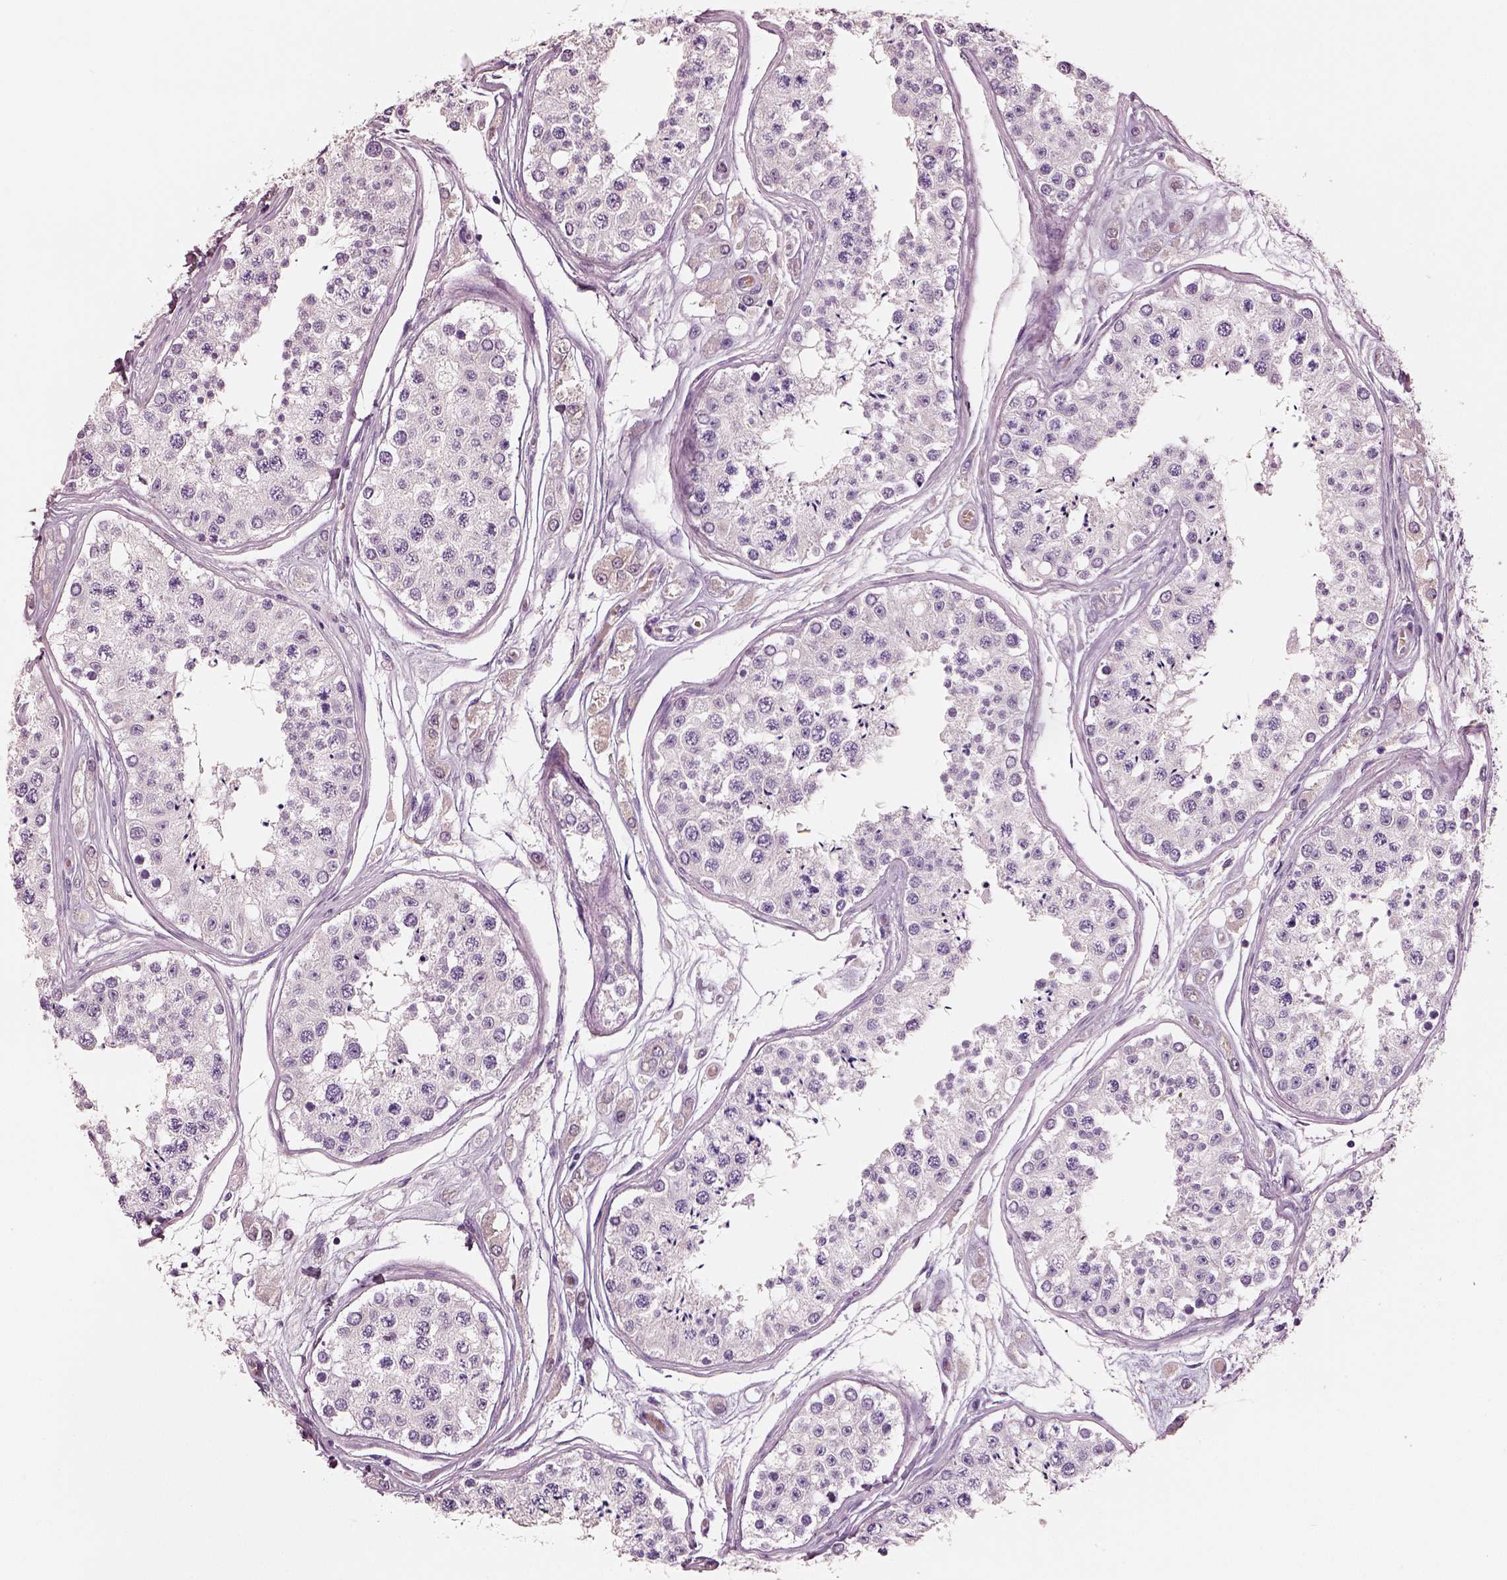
{"staining": {"intensity": "negative", "quantity": "none", "location": "none"}, "tissue": "testis", "cell_type": "Cells in seminiferous ducts", "image_type": "normal", "snomed": [{"axis": "morphology", "description": "Normal tissue, NOS"}, {"axis": "topography", "description": "Testis"}], "caption": "Immunohistochemistry histopathology image of normal human testis stained for a protein (brown), which reveals no positivity in cells in seminiferous ducts.", "gene": "ELSPBP1", "patient": {"sex": "male", "age": 25}}